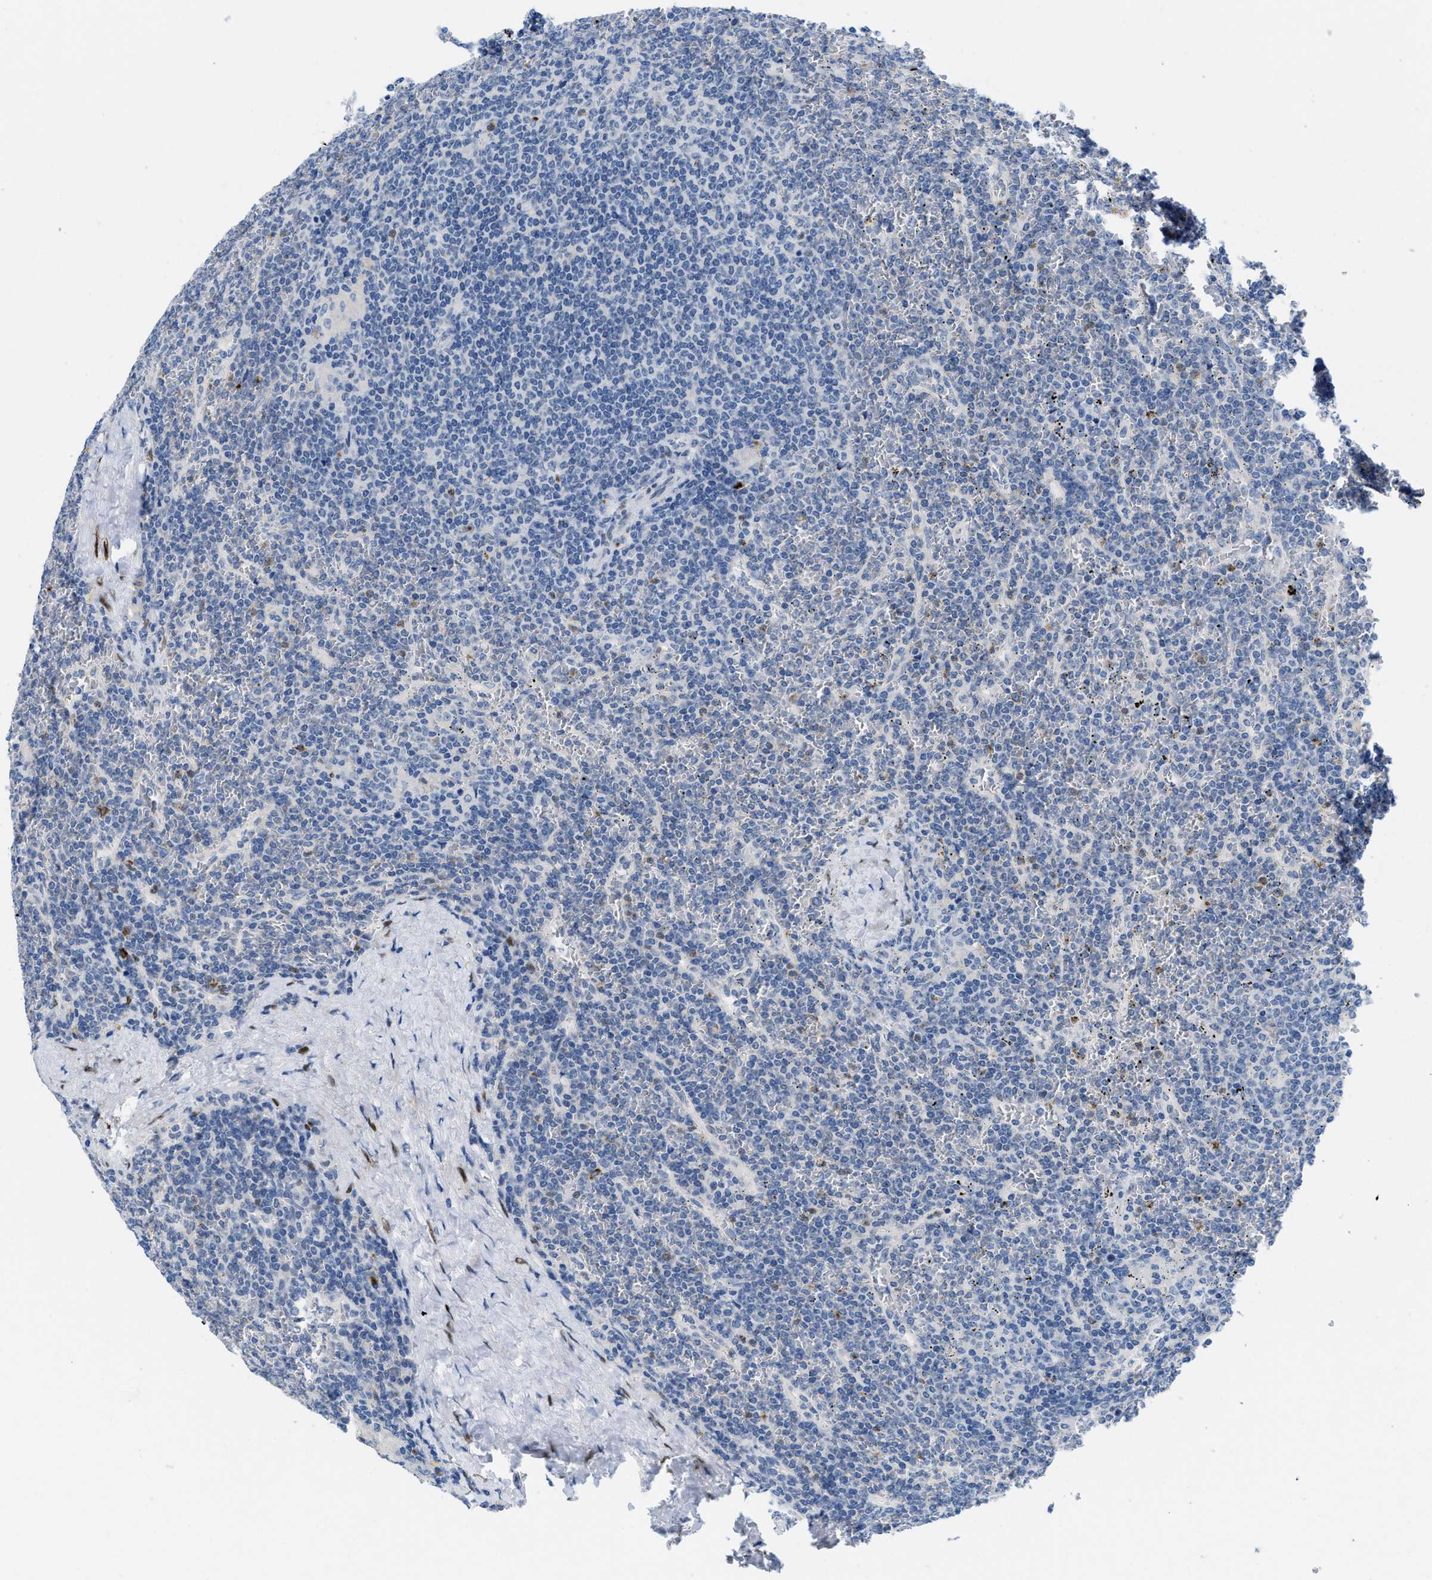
{"staining": {"intensity": "negative", "quantity": "none", "location": "none"}, "tissue": "lymphoma", "cell_type": "Tumor cells", "image_type": "cancer", "snomed": [{"axis": "morphology", "description": "Malignant lymphoma, non-Hodgkin's type, Low grade"}, {"axis": "topography", "description": "Spleen"}], "caption": "Malignant lymphoma, non-Hodgkin's type (low-grade) was stained to show a protein in brown. There is no significant expression in tumor cells. (DAB (3,3'-diaminobenzidine) IHC with hematoxylin counter stain).", "gene": "NFIX", "patient": {"sex": "female", "age": 19}}